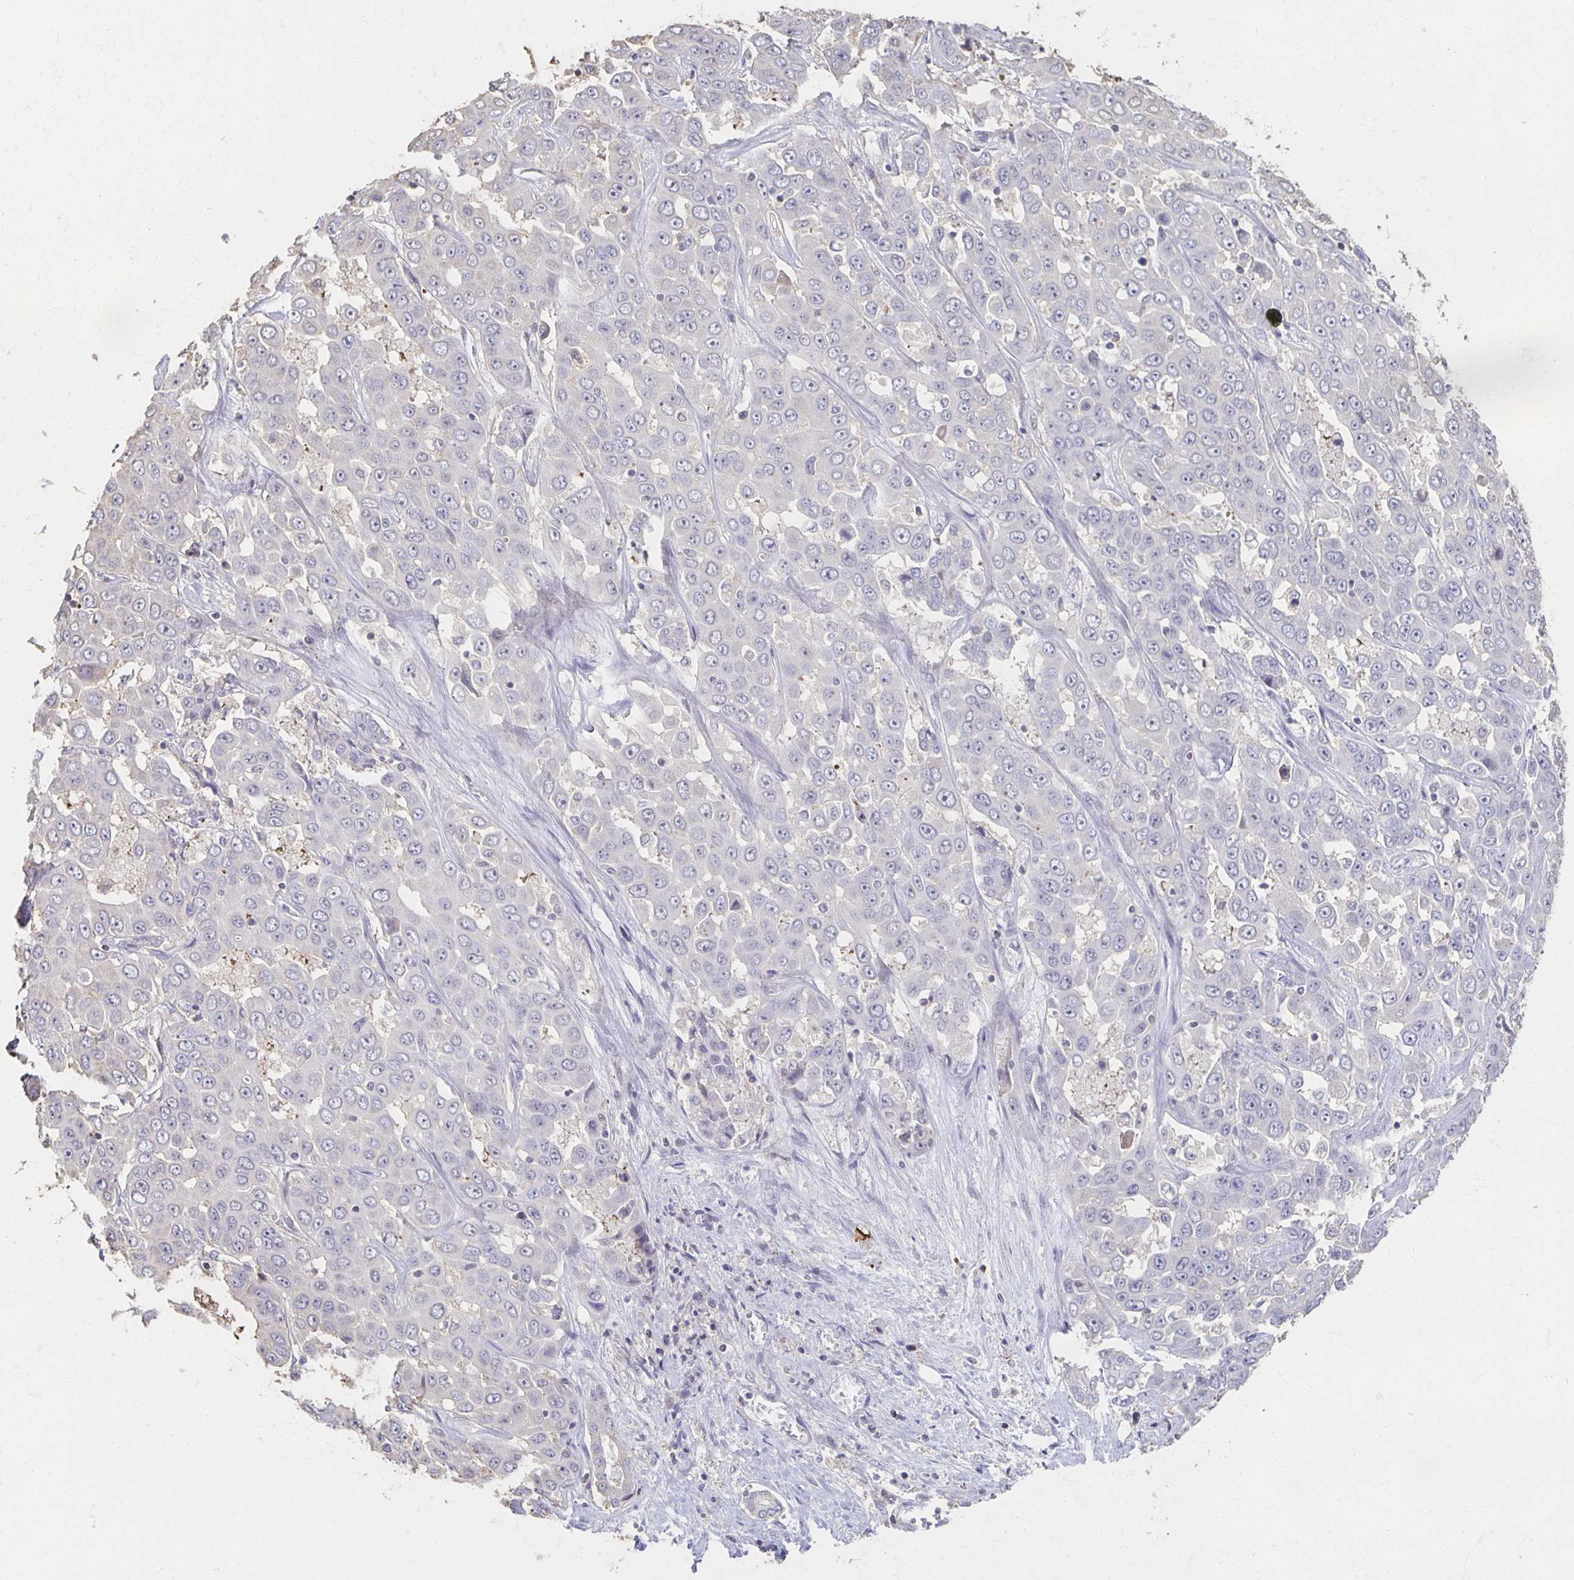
{"staining": {"intensity": "negative", "quantity": "none", "location": "none"}, "tissue": "liver cancer", "cell_type": "Tumor cells", "image_type": "cancer", "snomed": [{"axis": "morphology", "description": "Cholangiocarcinoma"}, {"axis": "topography", "description": "Liver"}], "caption": "DAB (3,3'-diaminobenzidine) immunohistochemical staining of liver cancer (cholangiocarcinoma) demonstrates no significant expression in tumor cells. (Immunohistochemistry (ihc), brightfield microscopy, high magnification).", "gene": "ZNF692", "patient": {"sex": "female", "age": 52}}